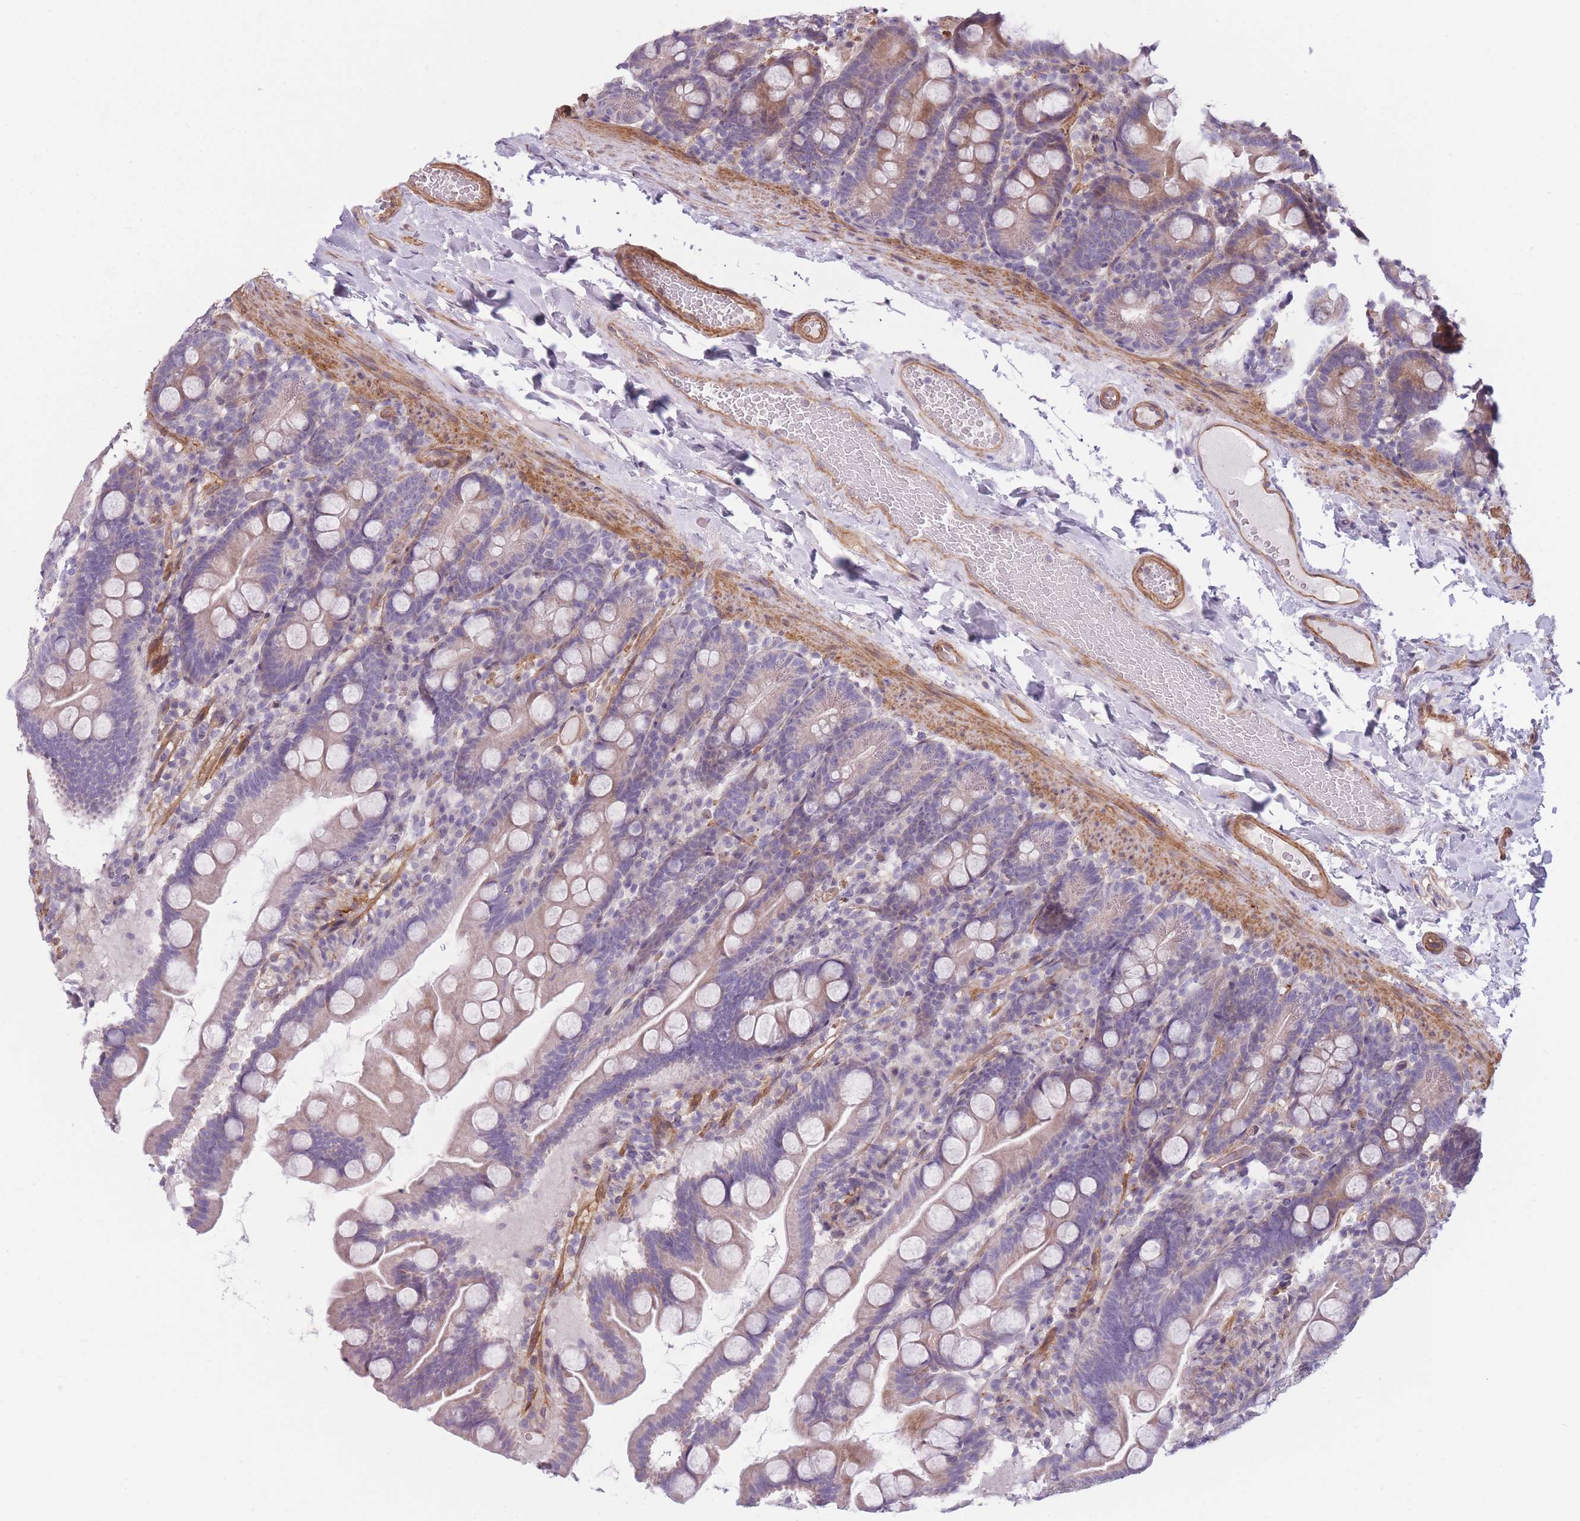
{"staining": {"intensity": "moderate", "quantity": "25%-75%", "location": "cytoplasmic/membranous"}, "tissue": "small intestine", "cell_type": "Glandular cells", "image_type": "normal", "snomed": [{"axis": "morphology", "description": "Normal tissue, NOS"}, {"axis": "topography", "description": "Small intestine"}], "caption": "Immunohistochemical staining of normal small intestine shows moderate cytoplasmic/membranous protein expression in about 25%-75% of glandular cells.", "gene": "SLC7A6", "patient": {"sex": "female", "age": 68}}